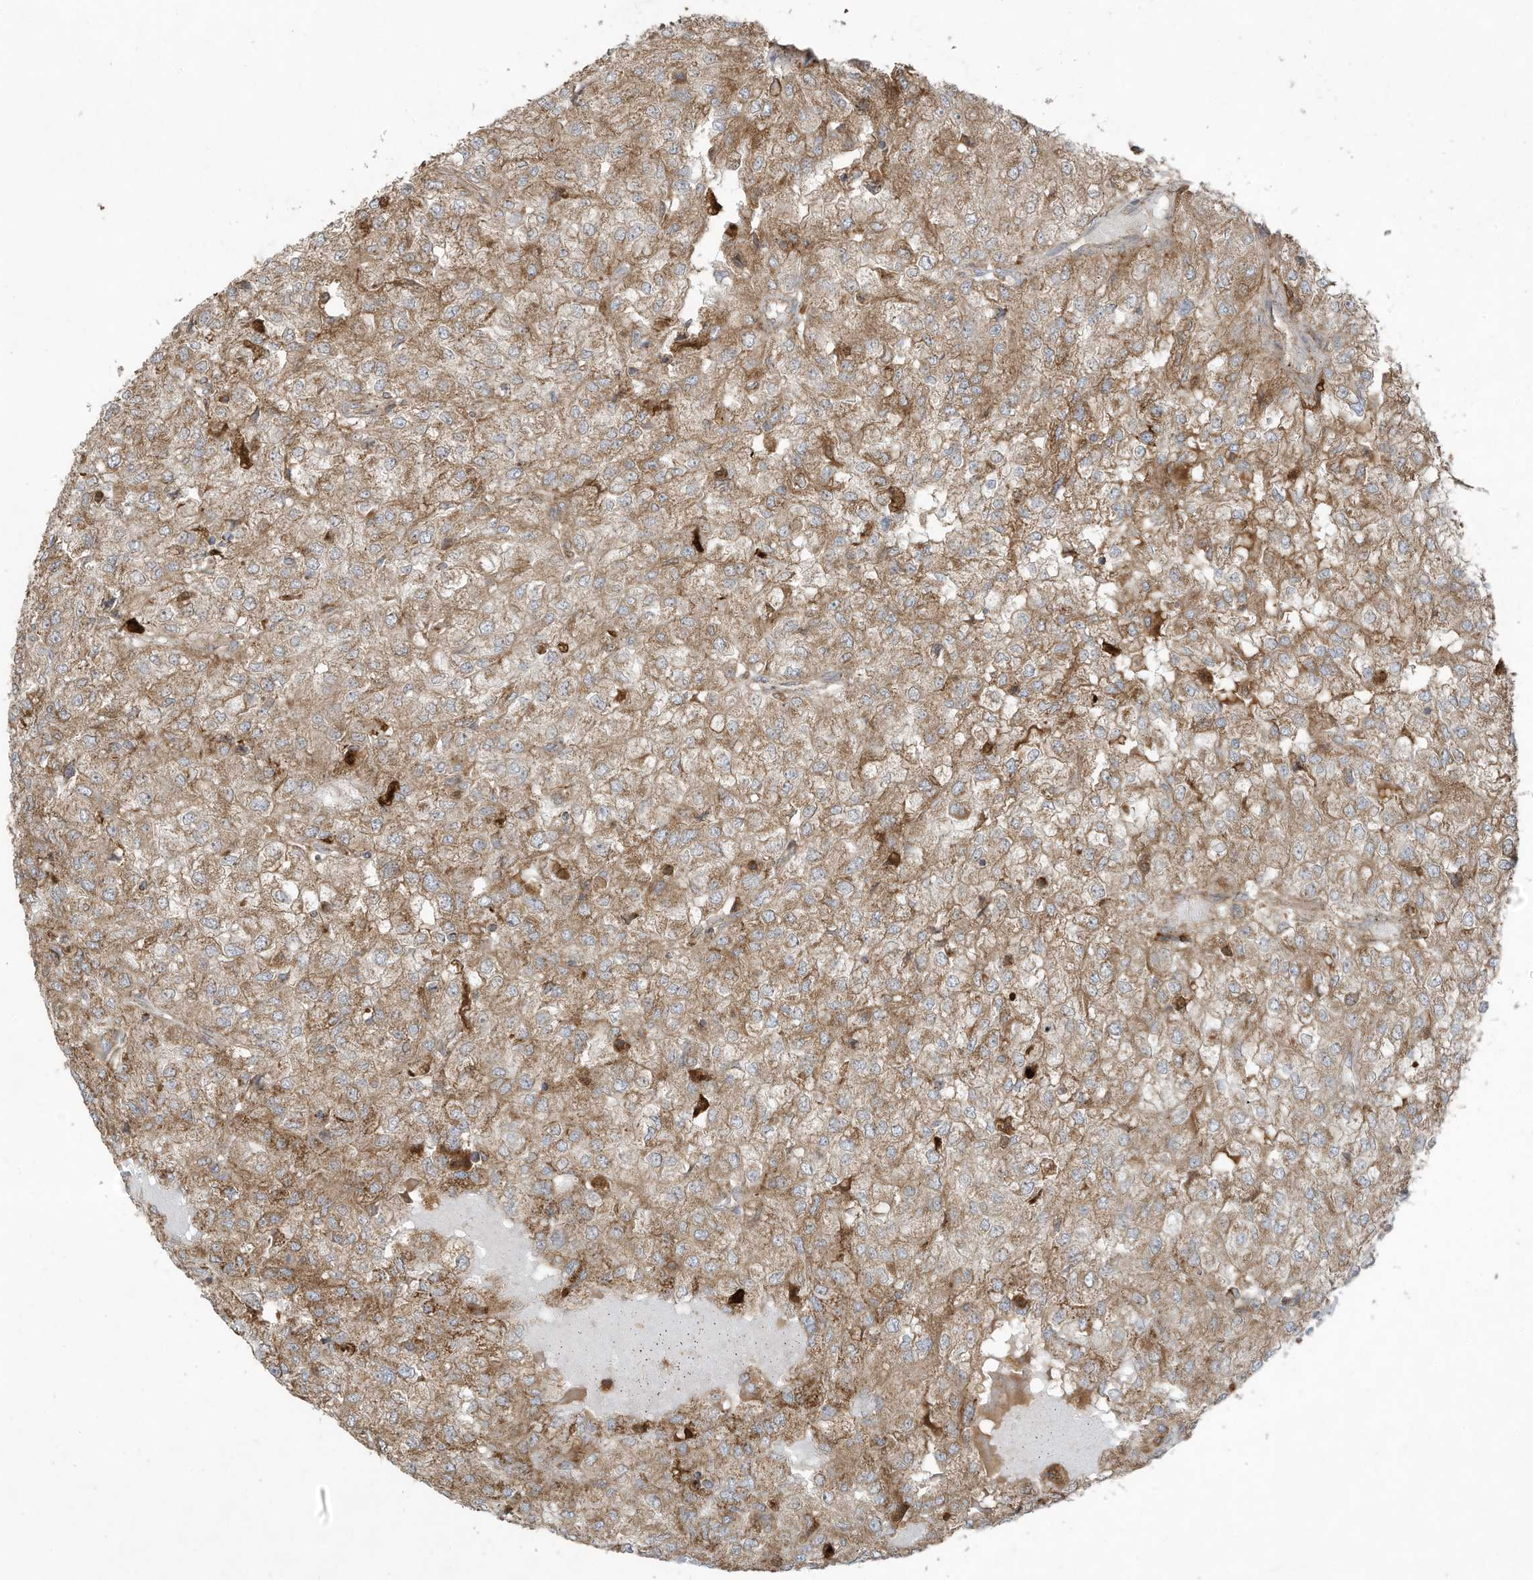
{"staining": {"intensity": "moderate", "quantity": ">75%", "location": "cytoplasmic/membranous"}, "tissue": "renal cancer", "cell_type": "Tumor cells", "image_type": "cancer", "snomed": [{"axis": "morphology", "description": "Adenocarcinoma, NOS"}, {"axis": "topography", "description": "Kidney"}], "caption": "Immunohistochemical staining of human renal adenocarcinoma demonstrates medium levels of moderate cytoplasmic/membranous expression in approximately >75% of tumor cells. Immunohistochemistry stains the protein of interest in brown and the nuclei are stained blue.", "gene": "C2orf74", "patient": {"sex": "female", "age": 54}}